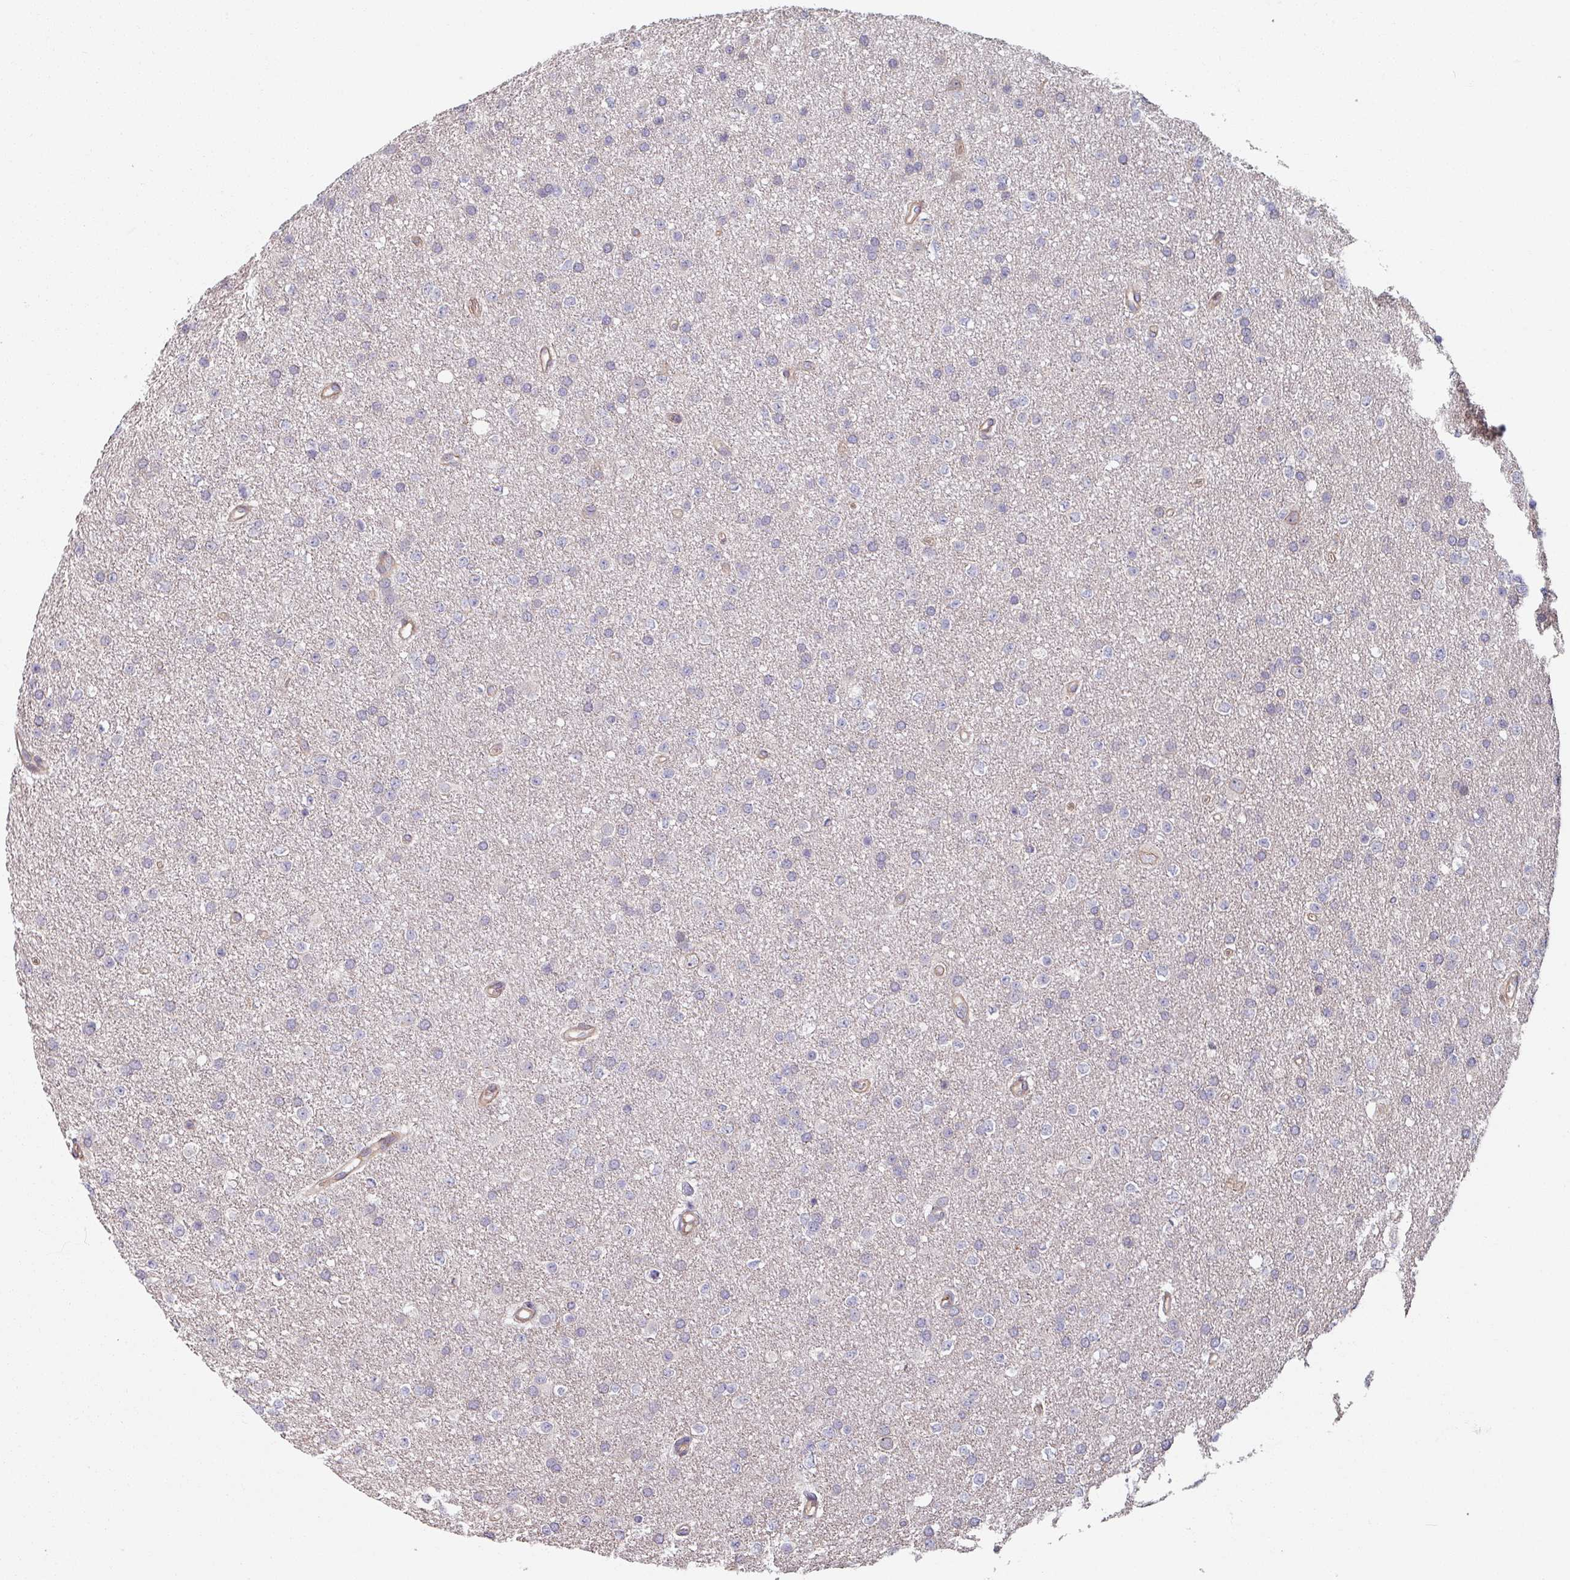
{"staining": {"intensity": "negative", "quantity": "none", "location": "none"}, "tissue": "glioma", "cell_type": "Tumor cells", "image_type": "cancer", "snomed": [{"axis": "morphology", "description": "Glioma, malignant, Low grade"}, {"axis": "topography", "description": "Brain"}], "caption": "DAB immunohistochemical staining of human glioma shows no significant positivity in tumor cells. (DAB (3,3'-diaminobenzidine) immunohistochemistry, high magnification).", "gene": "C4BPB", "patient": {"sex": "female", "age": 34}}